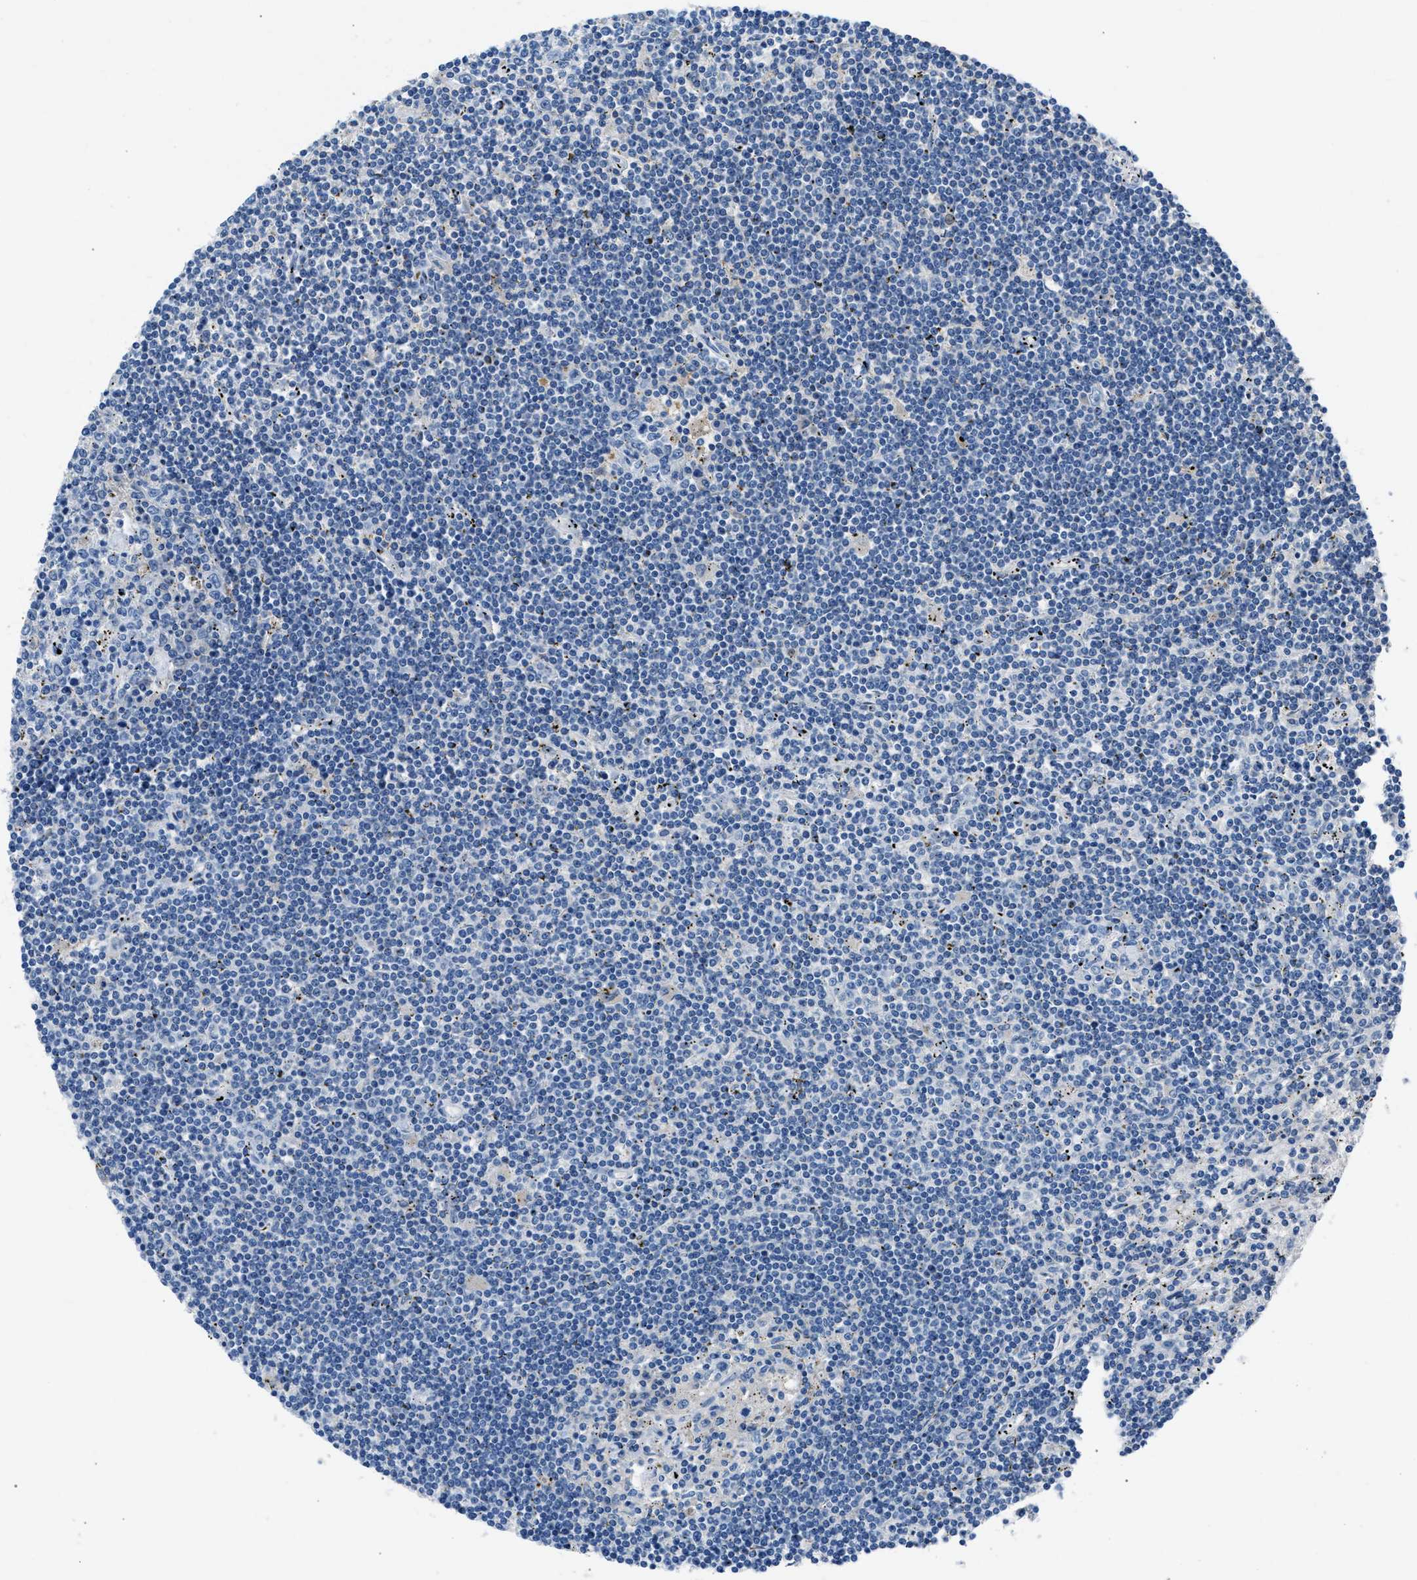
{"staining": {"intensity": "negative", "quantity": "none", "location": "none"}, "tissue": "lymphoma", "cell_type": "Tumor cells", "image_type": "cancer", "snomed": [{"axis": "morphology", "description": "Malignant lymphoma, non-Hodgkin's type, Low grade"}, {"axis": "topography", "description": "Spleen"}], "caption": "Image shows no significant protein positivity in tumor cells of lymphoma.", "gene": "DNAAF5", "patient": {"sex": "male", "age": 76}}